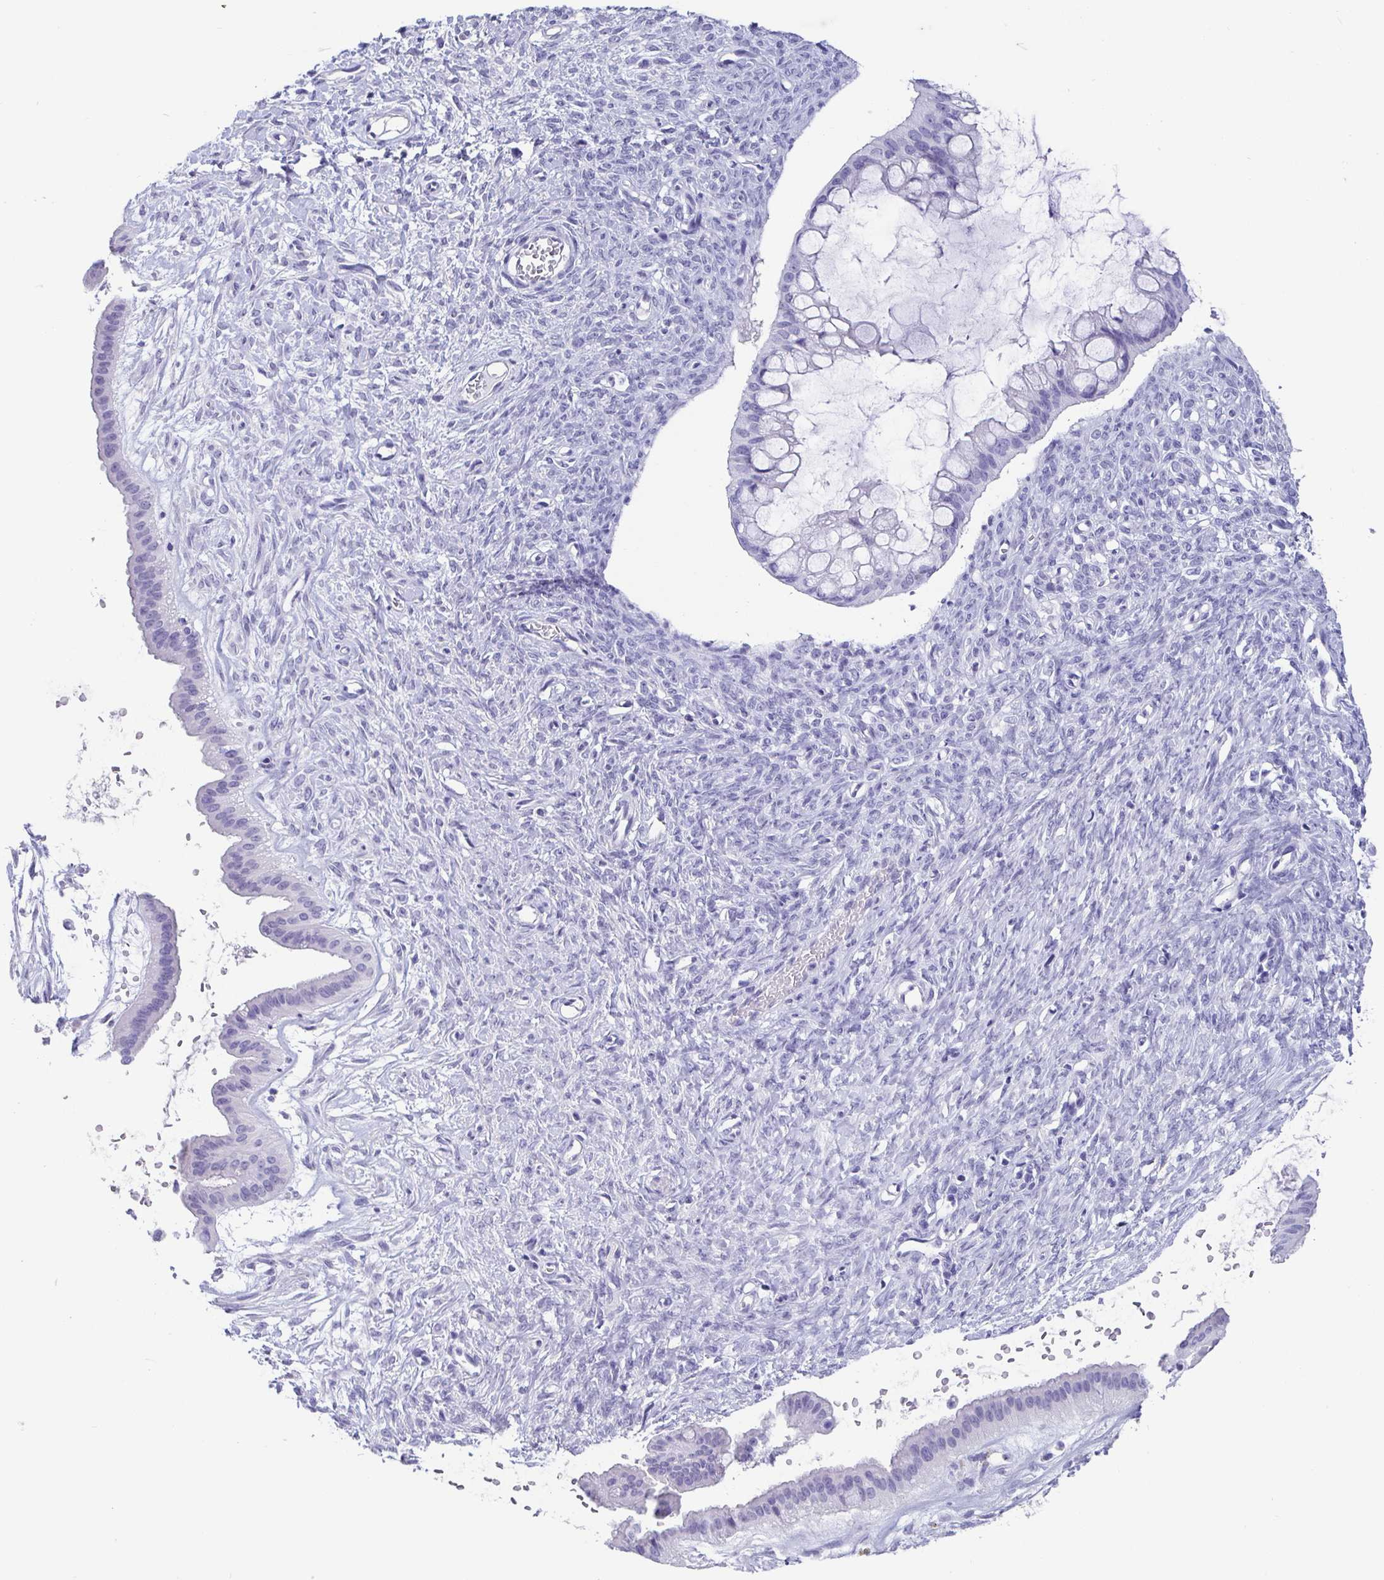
{"staining": {"intensity": "negative", "quantity": "none", "location": "none"}, "tissue": "ovarian cancer", "cell_type": "Tumor cells", "image_type": "cancer", "snomed": [{"axis": "morphology", "description": "Cystadenocarcinoma, mucinous, NOS"}, {"axis": "topography", "description": "Ovary"}], "caption": "Tumor cells are negative for protein expression in human ovarian cancer (mucinous cystadenocarcinoma).", "gene": "SCGN", "patient": {"sex": "female", "age": 73}}